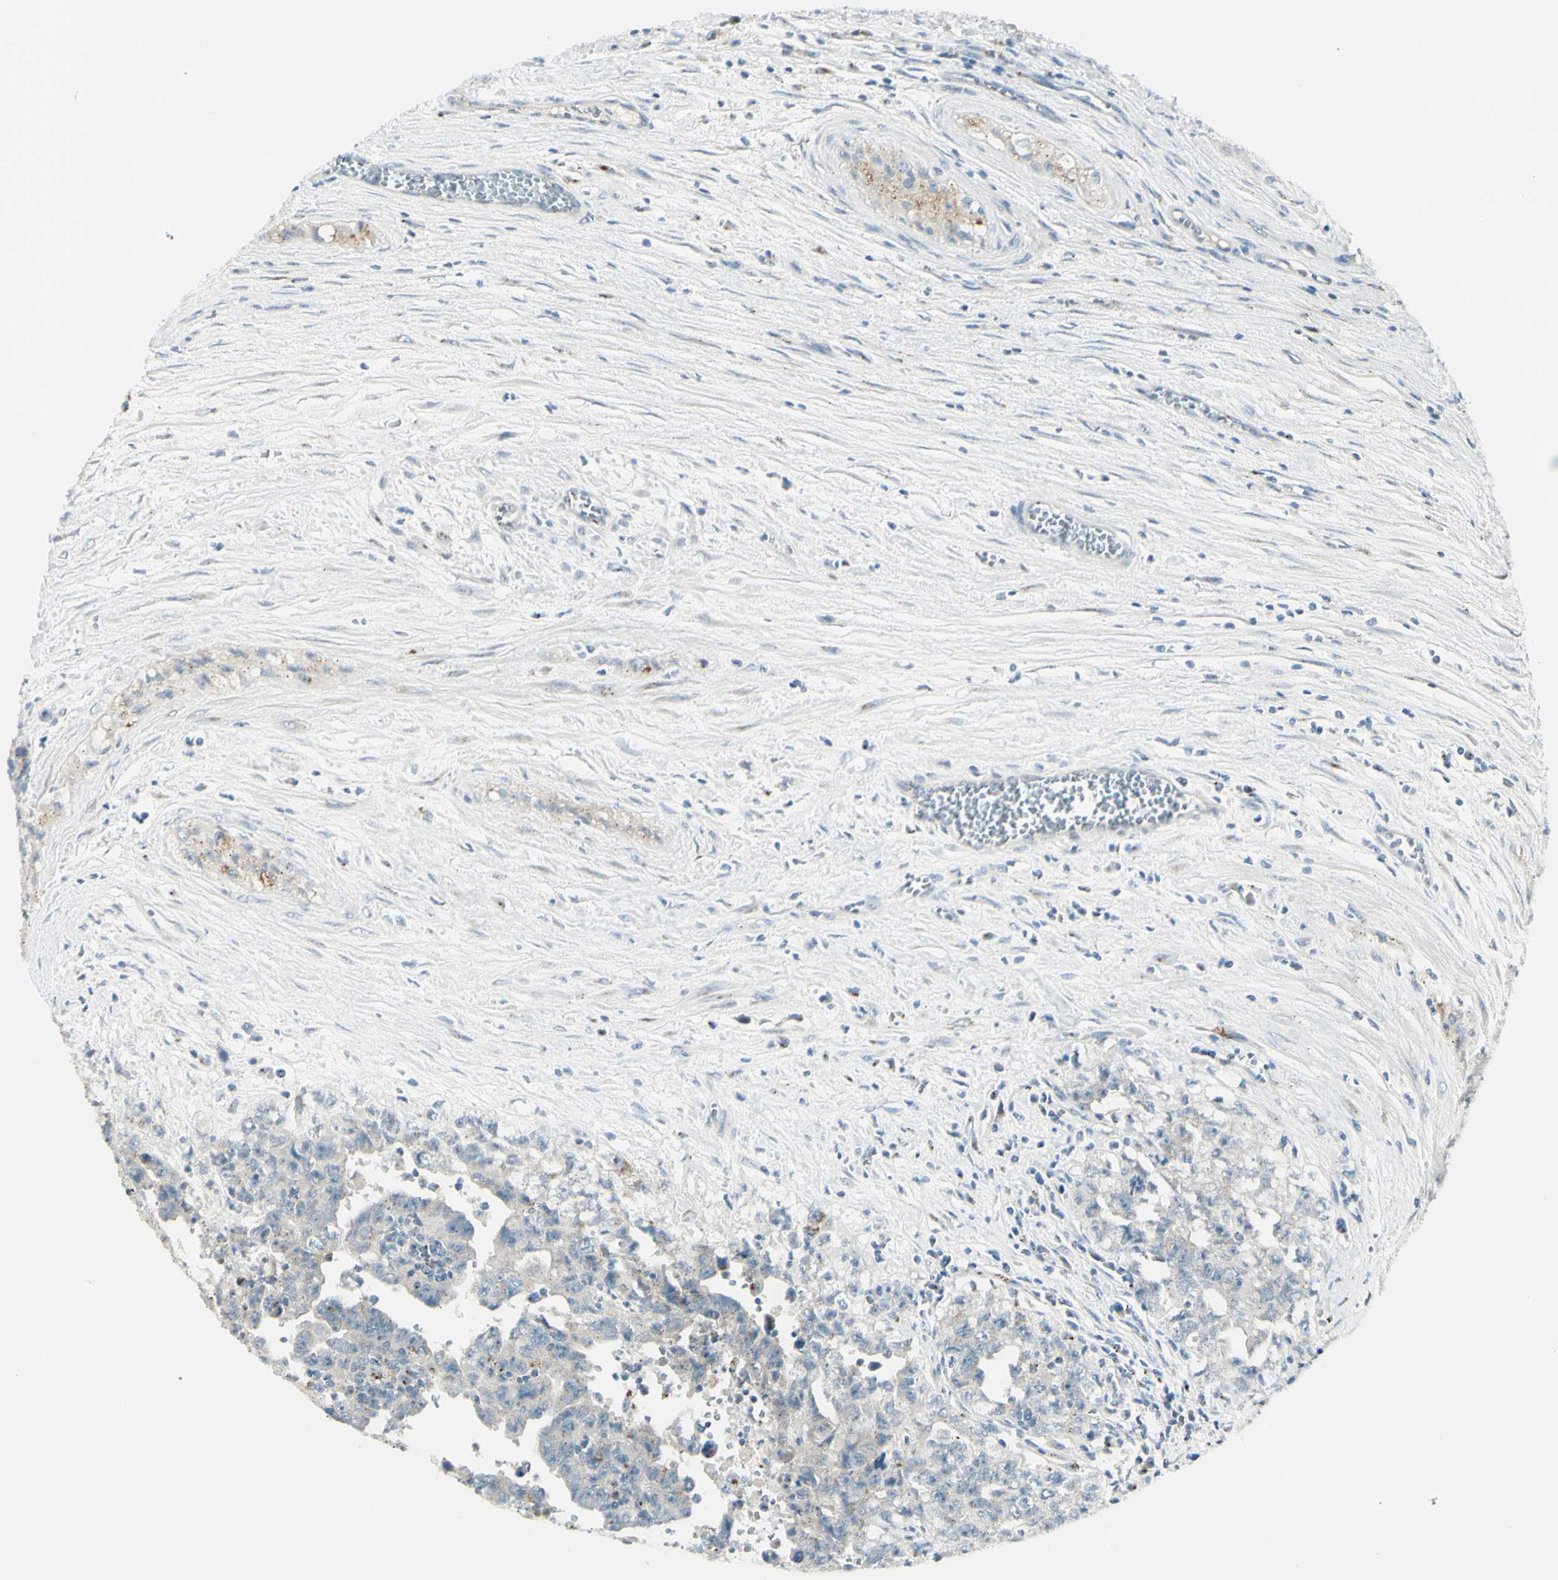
{"staining": {"intensity": "weak", "quantity": "<25%", "location": "cytoplasmic/membranous"}, "tissue": "testis cancer", "cell_type": "Tumor cells", "image_type": "cancer", "snomed": [{"axis": "morphology", "description": "Carcinoma, Embryonal, NOS"}, {"axis": "topography", "description": "Testis"}], "caption": "An IHC micrograph of embryonal carcinoma (testis) is shown. There is no staining in tumor cells of embryonal carcinoma (testis).", "gene": "B4GALT1", "patient": {"sex": "male", "age": 28}}